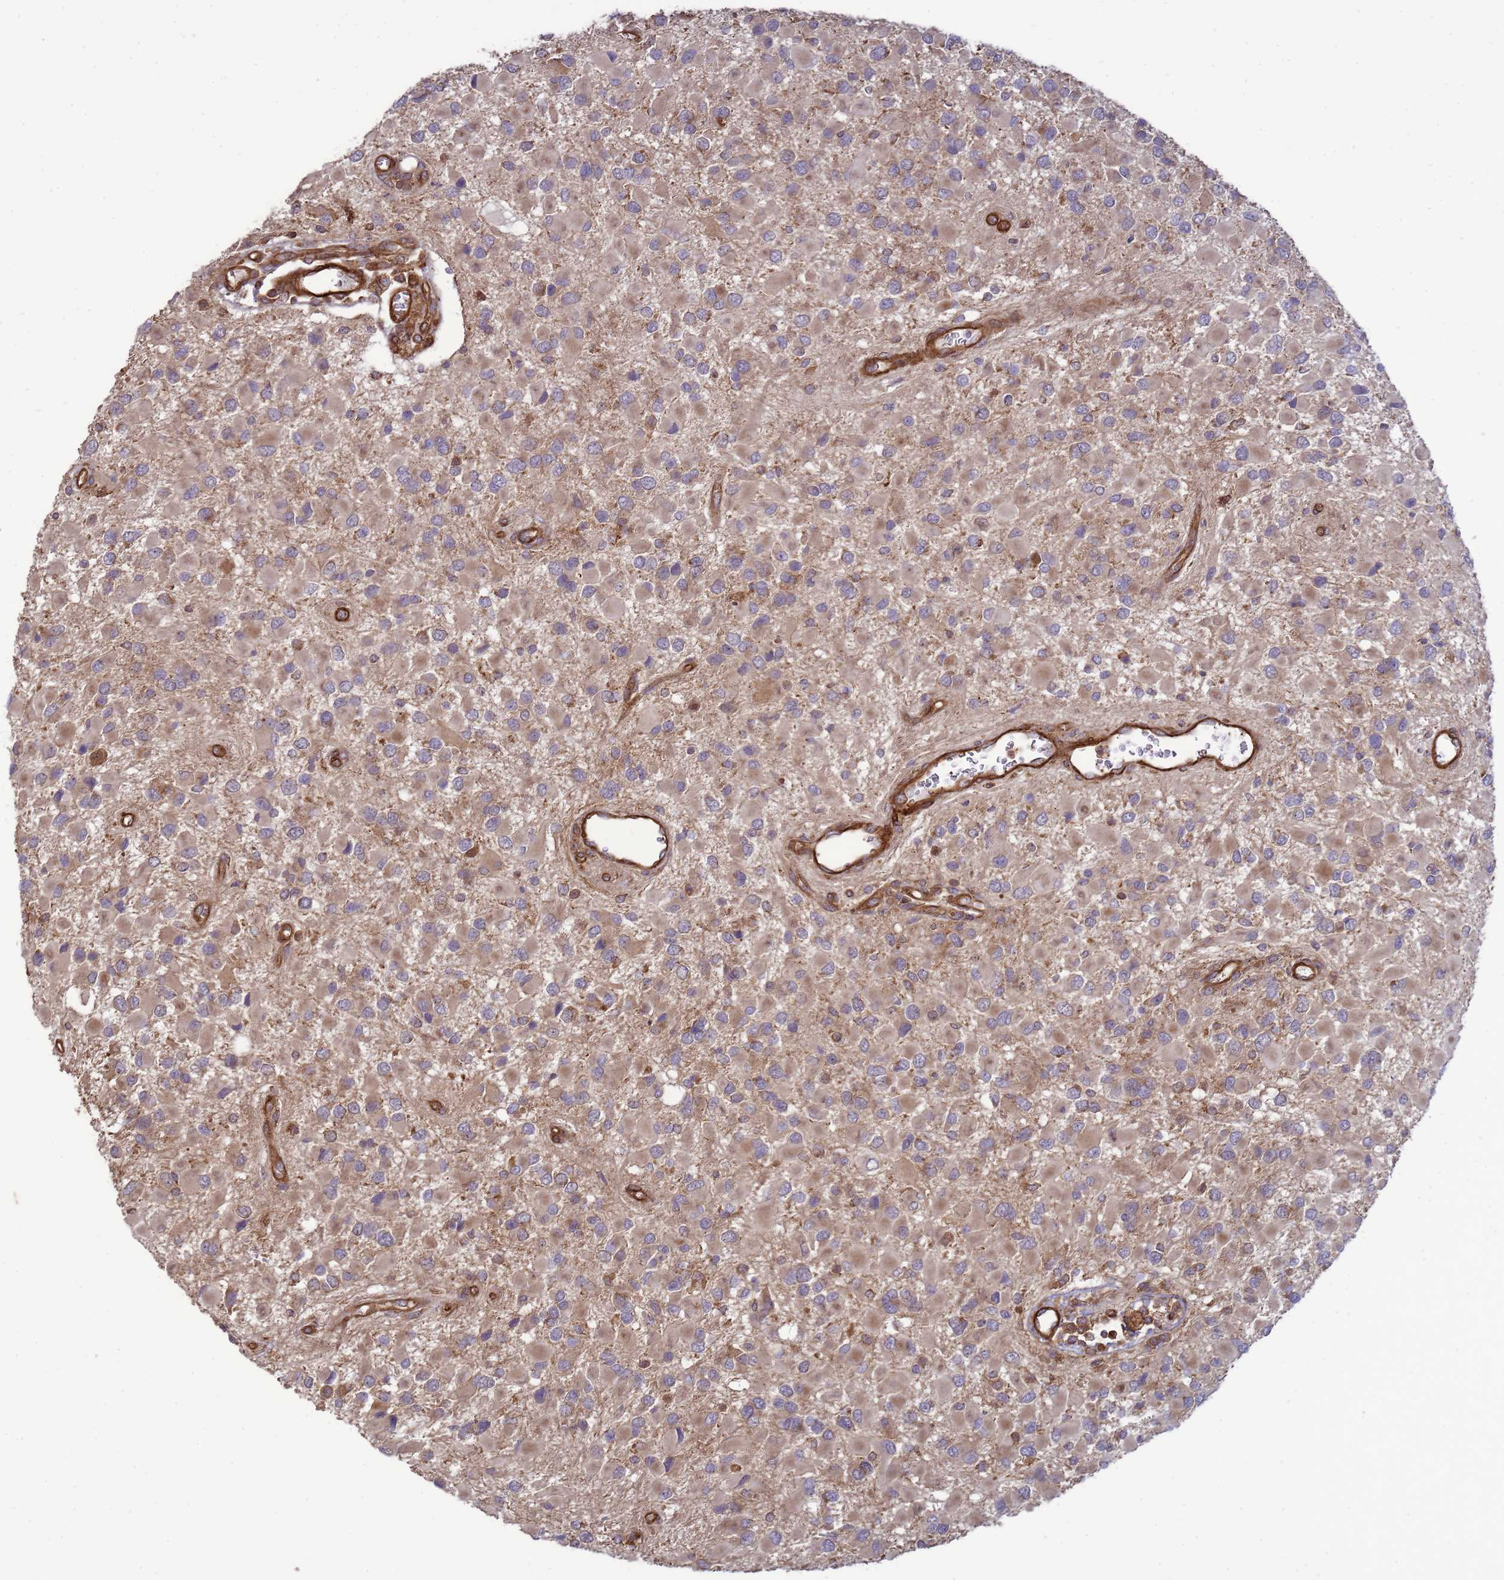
{"staining": {"intensity": "moderate", "quantity": ">75%", "location": "cytoplasmic/membranous"}, "tissue": "glioma", "cell_type": "Tumor cells", "image_type": "cancer", "snomed": [{"axis": "morphology", "description": "Glioma, malignant, High grade"}, {"axis": "topography", "description": "Brain"}], "caption": "Brown immunohistochemical staining in human malignant glioma (high-grade) exhibits moderate cytoplasmic/membranous expression in approximately >75% of tumor cells.", "gene": "CNOT1", "patient": {"sex": "male", "age": 53}}